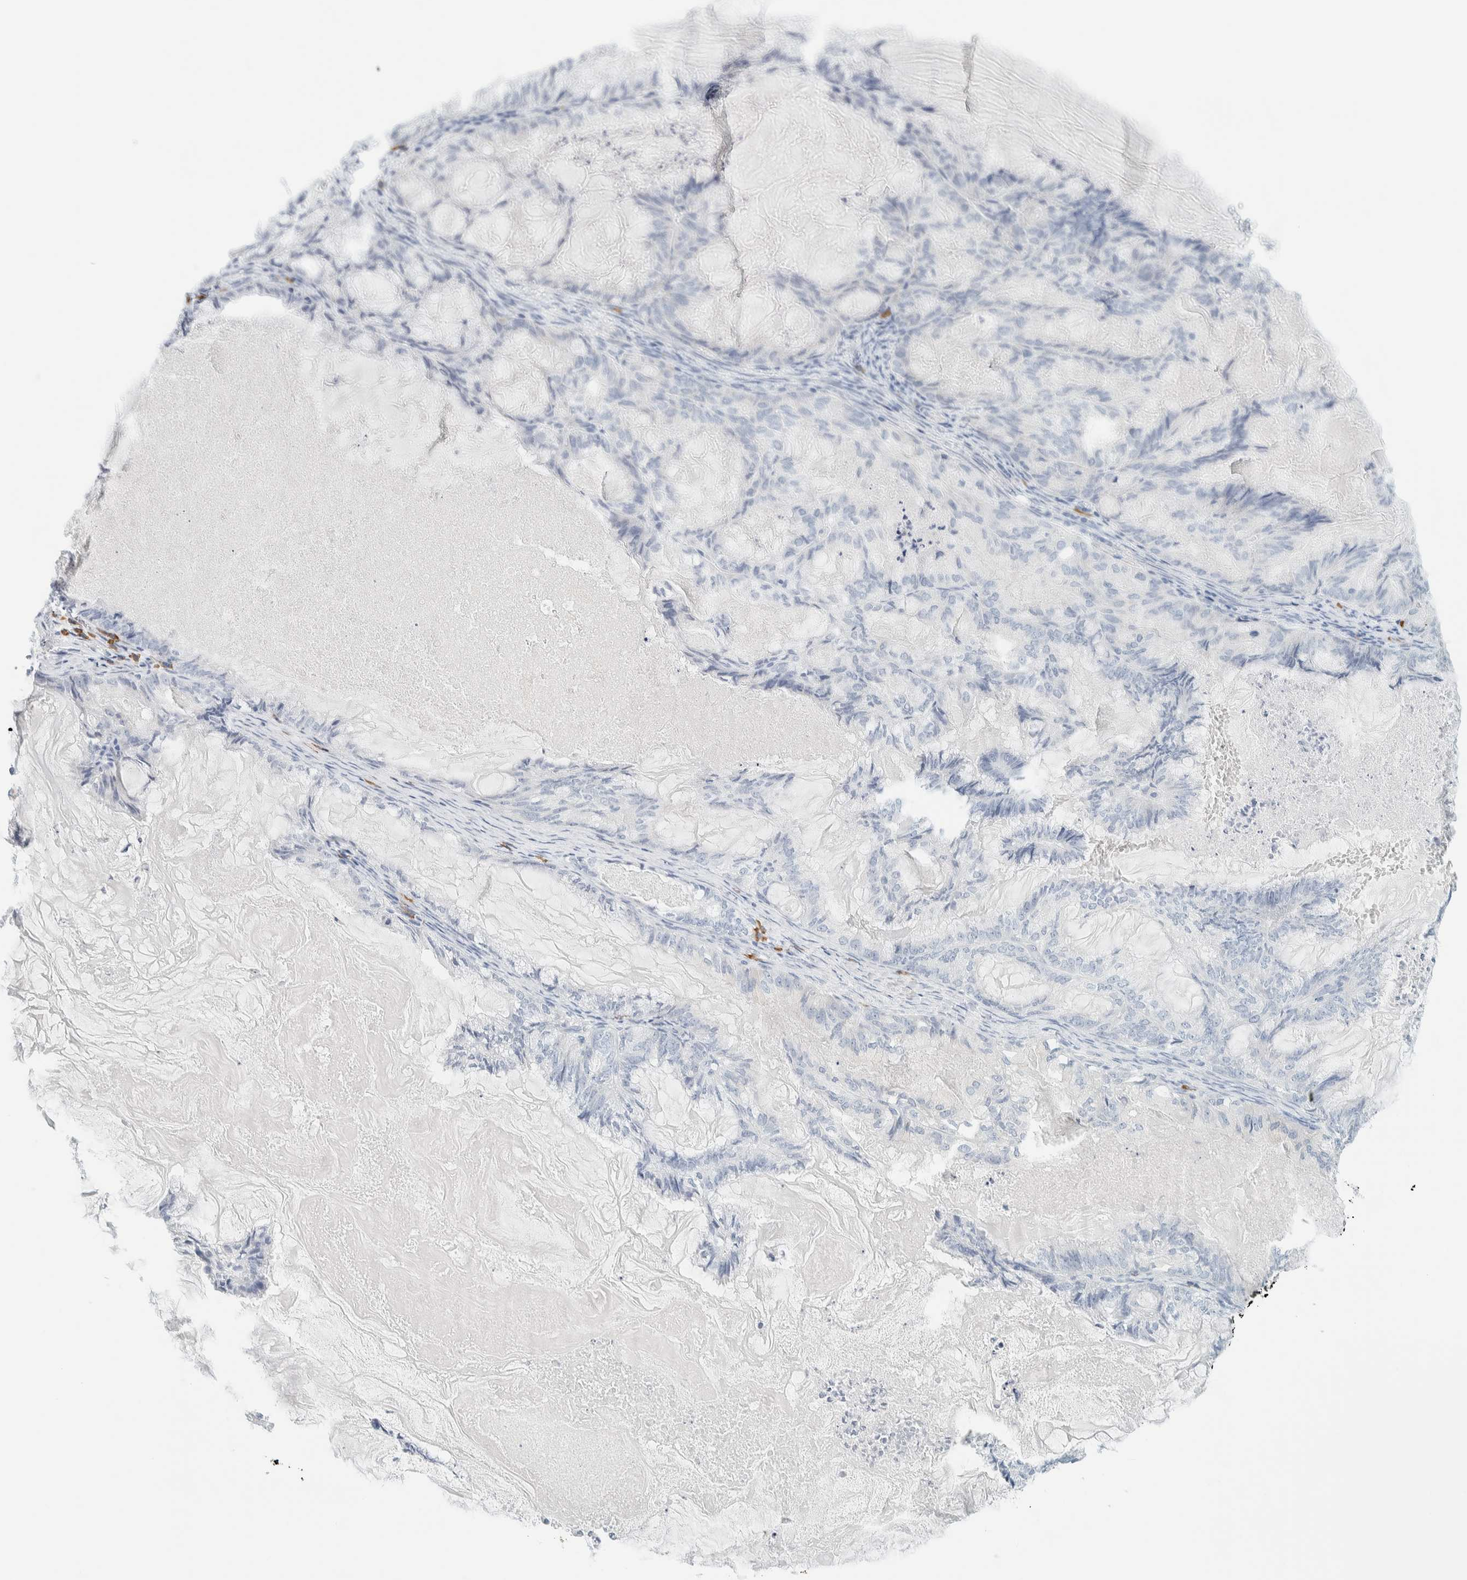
{"staining": {"intensity": "negative", "quantity": "none", "location": "none"}, "tissue": "endometrial cancer", "cell_type": "Tumor cells", "image_type": "cancer", "snomed": [{"axis": "morphology", "description": "Adenocarcinoma, NOS"}, {"axis": "topography", "description": "Endometrium"}], "caption": "A photomicrograph of endometrial cancer (adenocarcinoma) stained for a protein reveals no brown staining in tumor cells. (Stains: DAB immunohistochemistry (IHC) with hematoxylin counter stain, Microscopy: brightfield microscopy at high magnification).", "gene": "ARHGAP27", "patient": {"sex": "female", "age": 86}}